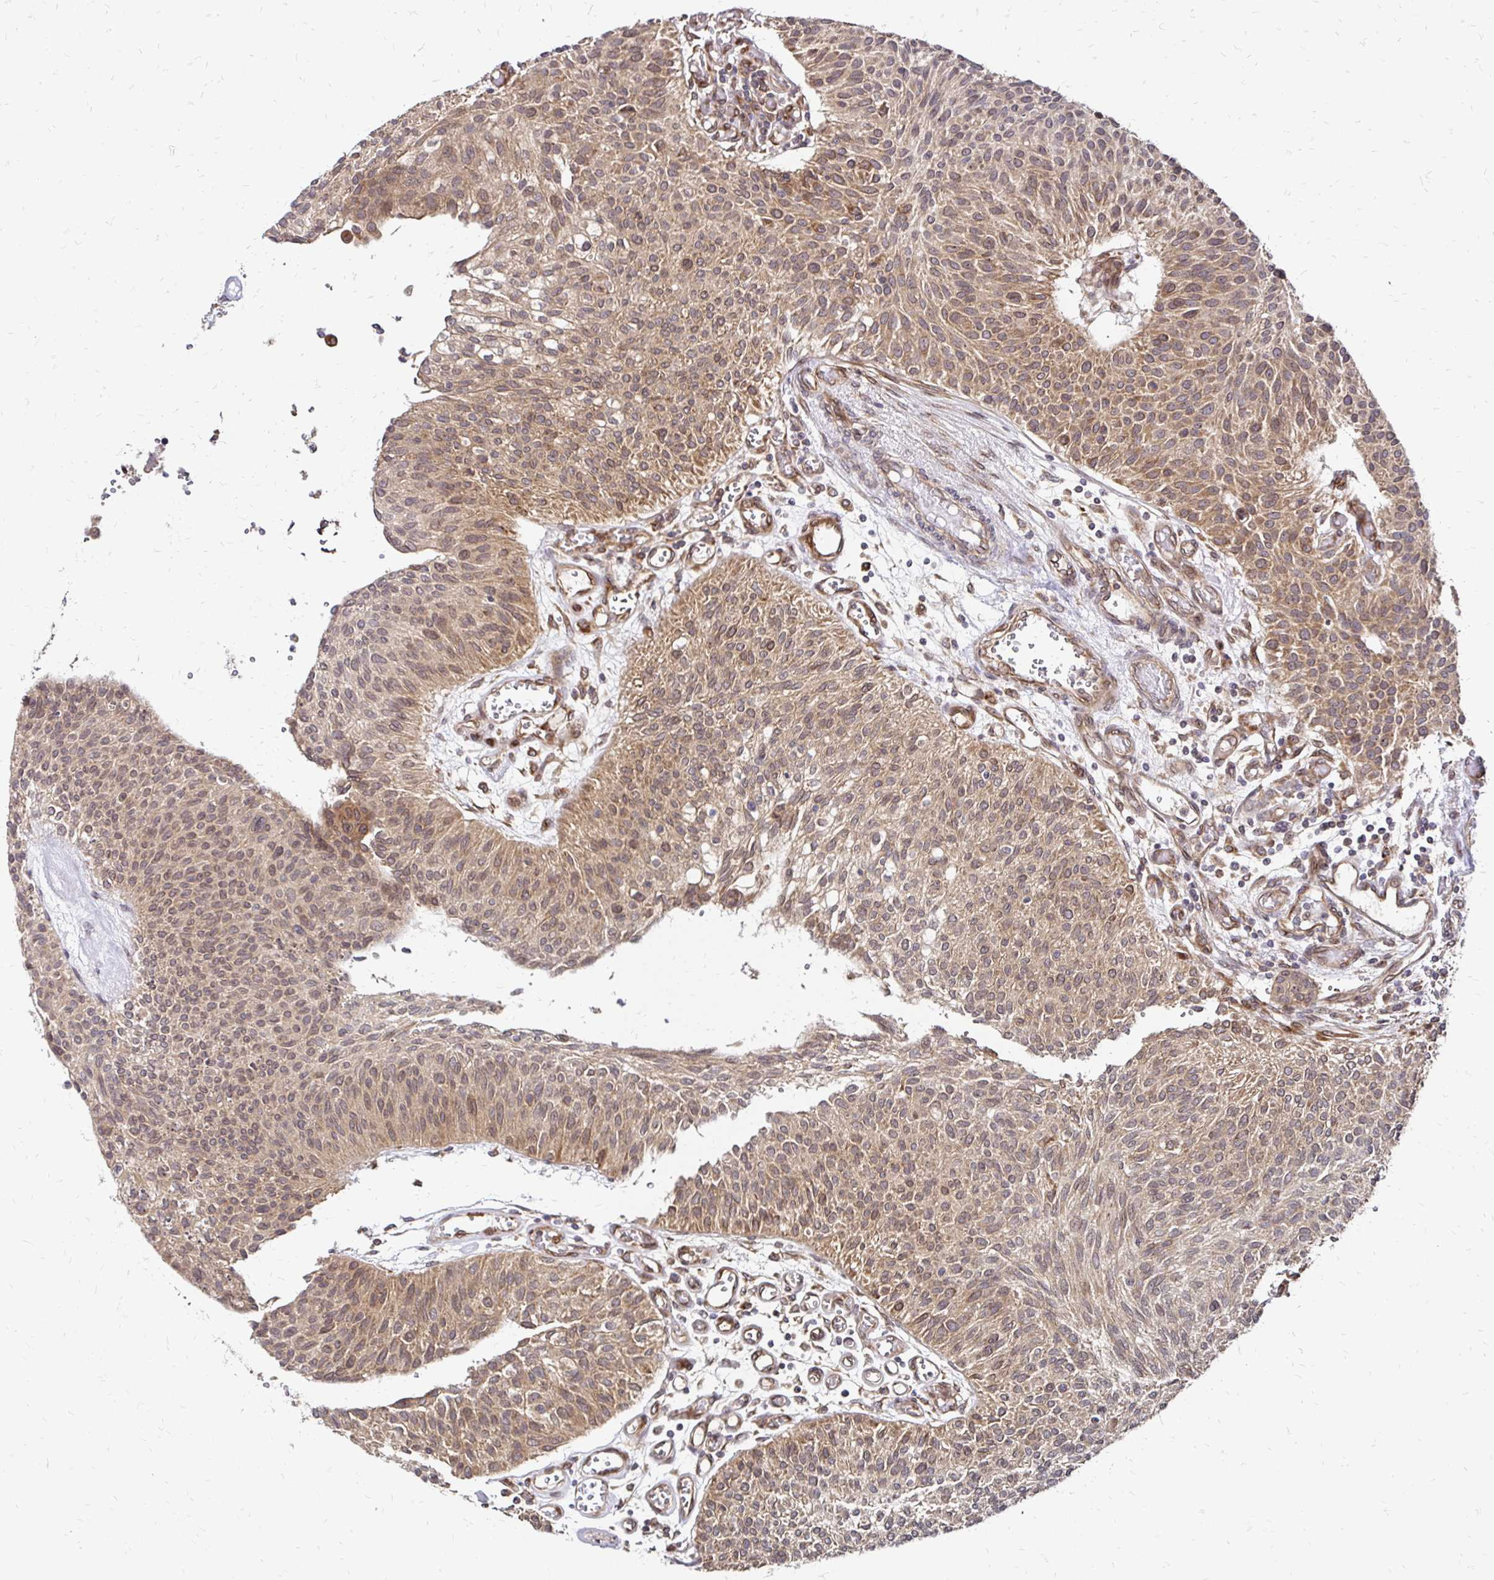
{"staining": {"intensity": "weak", "quantity": ">75%", "location": "cytoplasmic/membranous"}, "tissue": "urothelial cancer", "cell_type": "Tumor cells", "image_type": "cancer", "snomed": [{"axis": "morphology", "description": "Urothelial carcinoma, NOS"}, {"axis": "topography", "description": "Urinary bladder"}], "caption": "Protein expression analysis of urothelial cancer reveals weak cytoplasmic/membranous staining in about >75% of tumor cells. (brown staining indicates protein expression, while blue staining denotes nuclei).", "gene": "ZW10", "patient": {"sex": "male", "age": 55}}